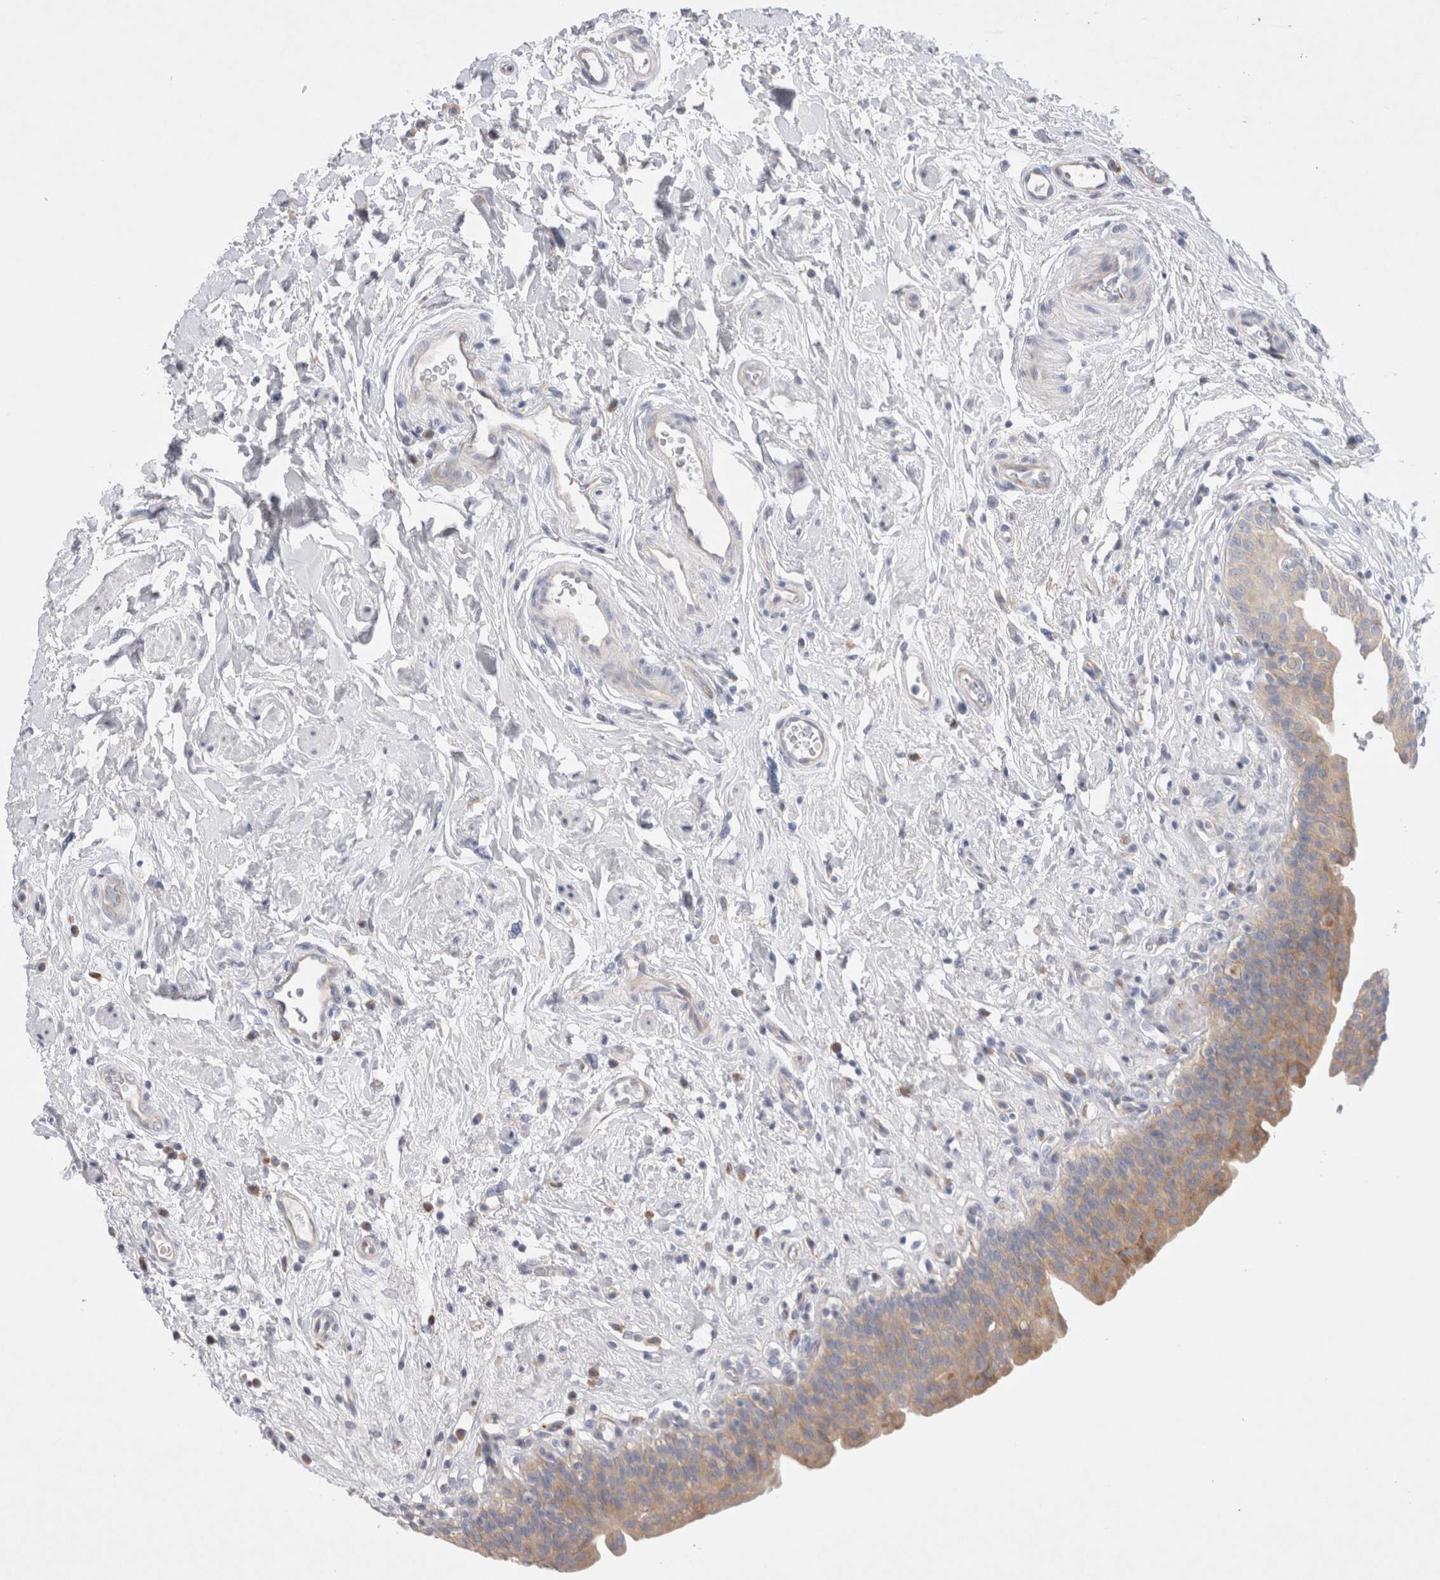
{"staining": {"intensity": "moderate", "quantity": "25%-75%", "location": "cytoplasmic/membranous"}, "tissue": "urinary bladder", "cell_type": "Urothelial cells", "image_type": "normal", "snomed": [{"axis": "morphology", "description": "Normal tissue, NOS"}, {"axis": "topography", "description": "Urinary bladder"}], "caption": "Immunohistochemistry (IHC) (DAB (3,3'-diaminobenzidine)) staining of benign human urinary bladder displays moderate cytoplasmic/membranous protein staining in about 25%-75% of urothelial cells. (Brightfield microscopy of DAB IHC at high magnification).", "gene": "RBM12B", "patient": {"sex": "male", "age": 83}}